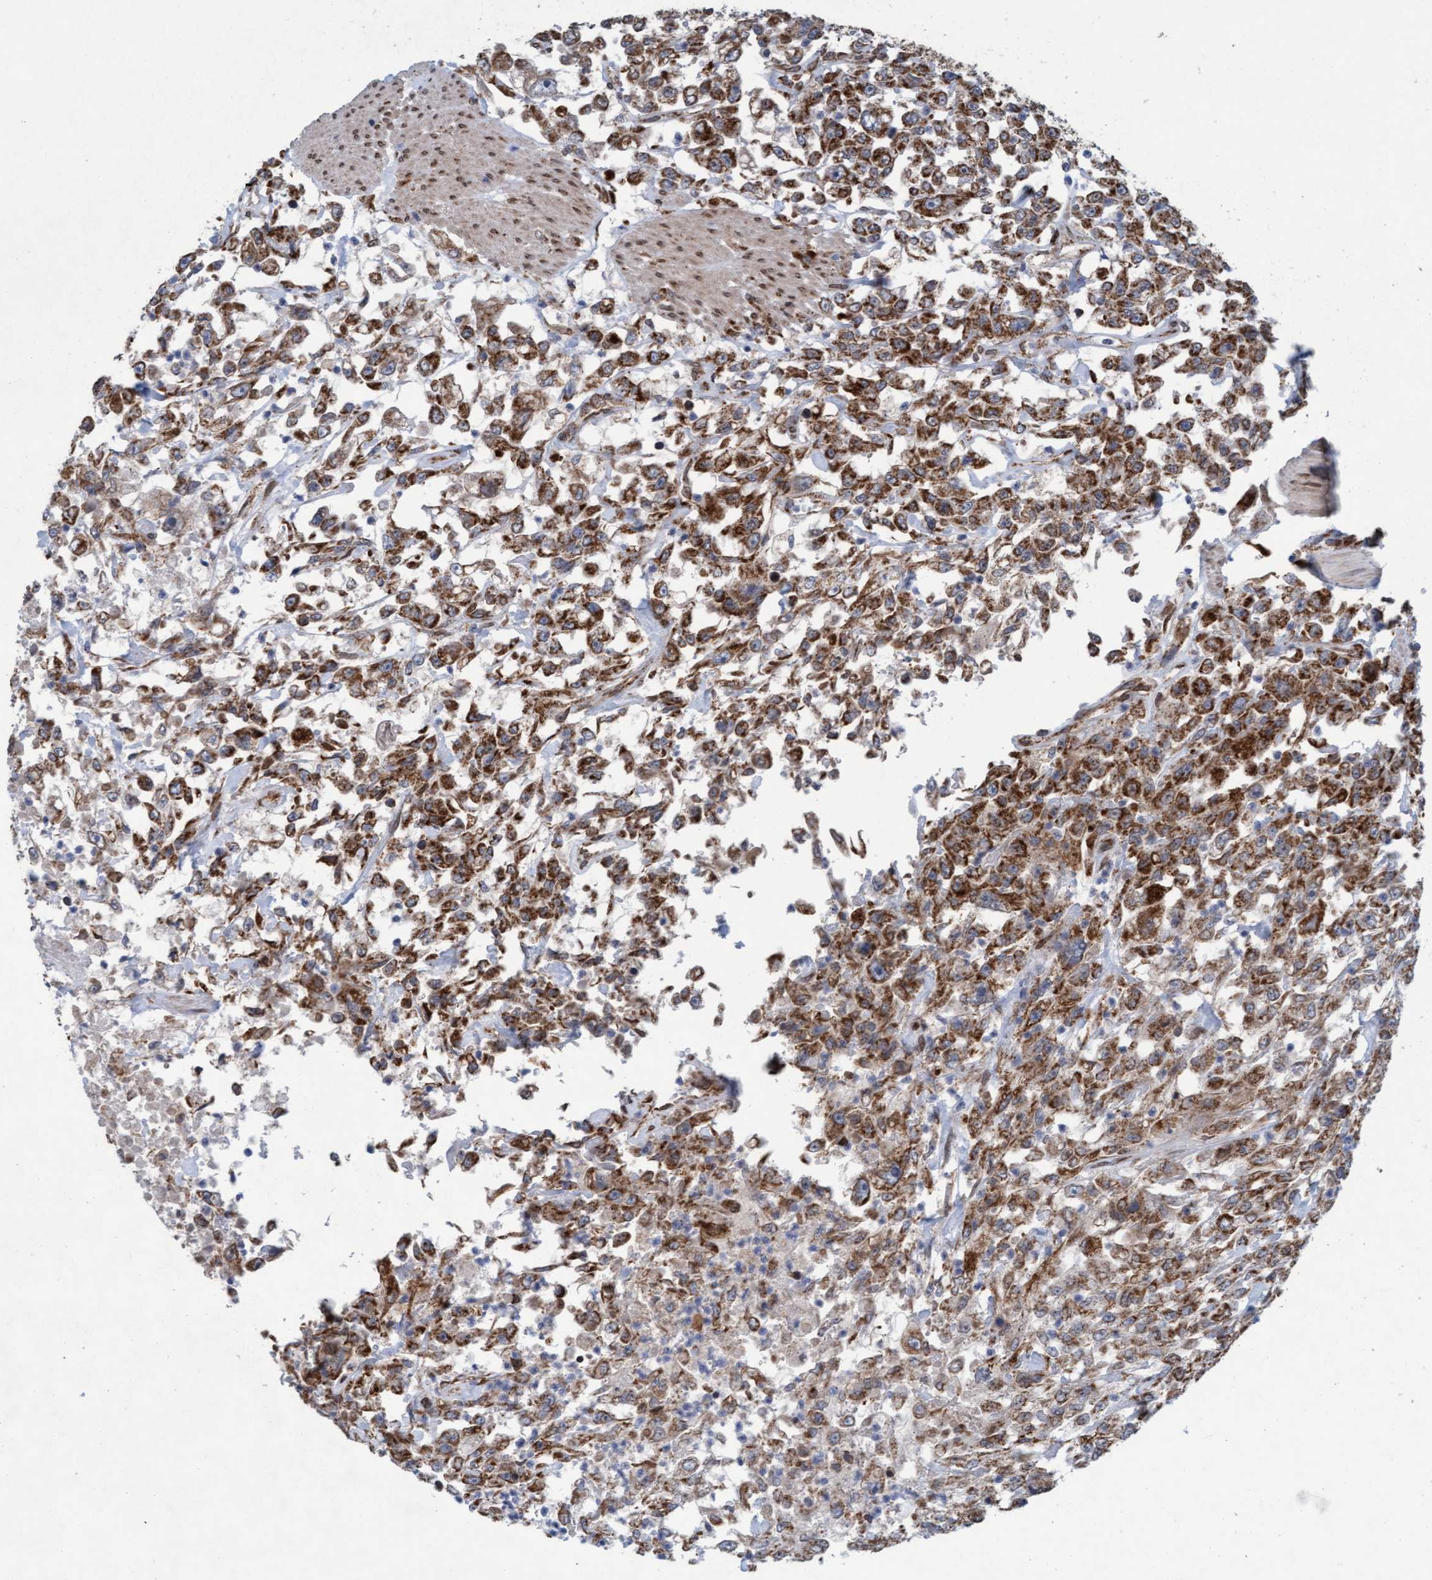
{"staining": {"intensity": "strong", "quantity": ">75%", "location": "cytoplasmic/membranous"}, "tissue": "urothelial cancer", "cell_type": "Tumor cells", "image_type": "cancer", "snomed": [{"axis": "morphology", "description": "Urothelial carcinoma, High grade"}, {"axis": "topography", "description": "Urinary bladder"}], "caption": "Human urothelial cancer stained with a protein marker displays strong staining in tumor cells.", "gene": "MRPS23", "patient": {"sex": "male", "age": 46}}